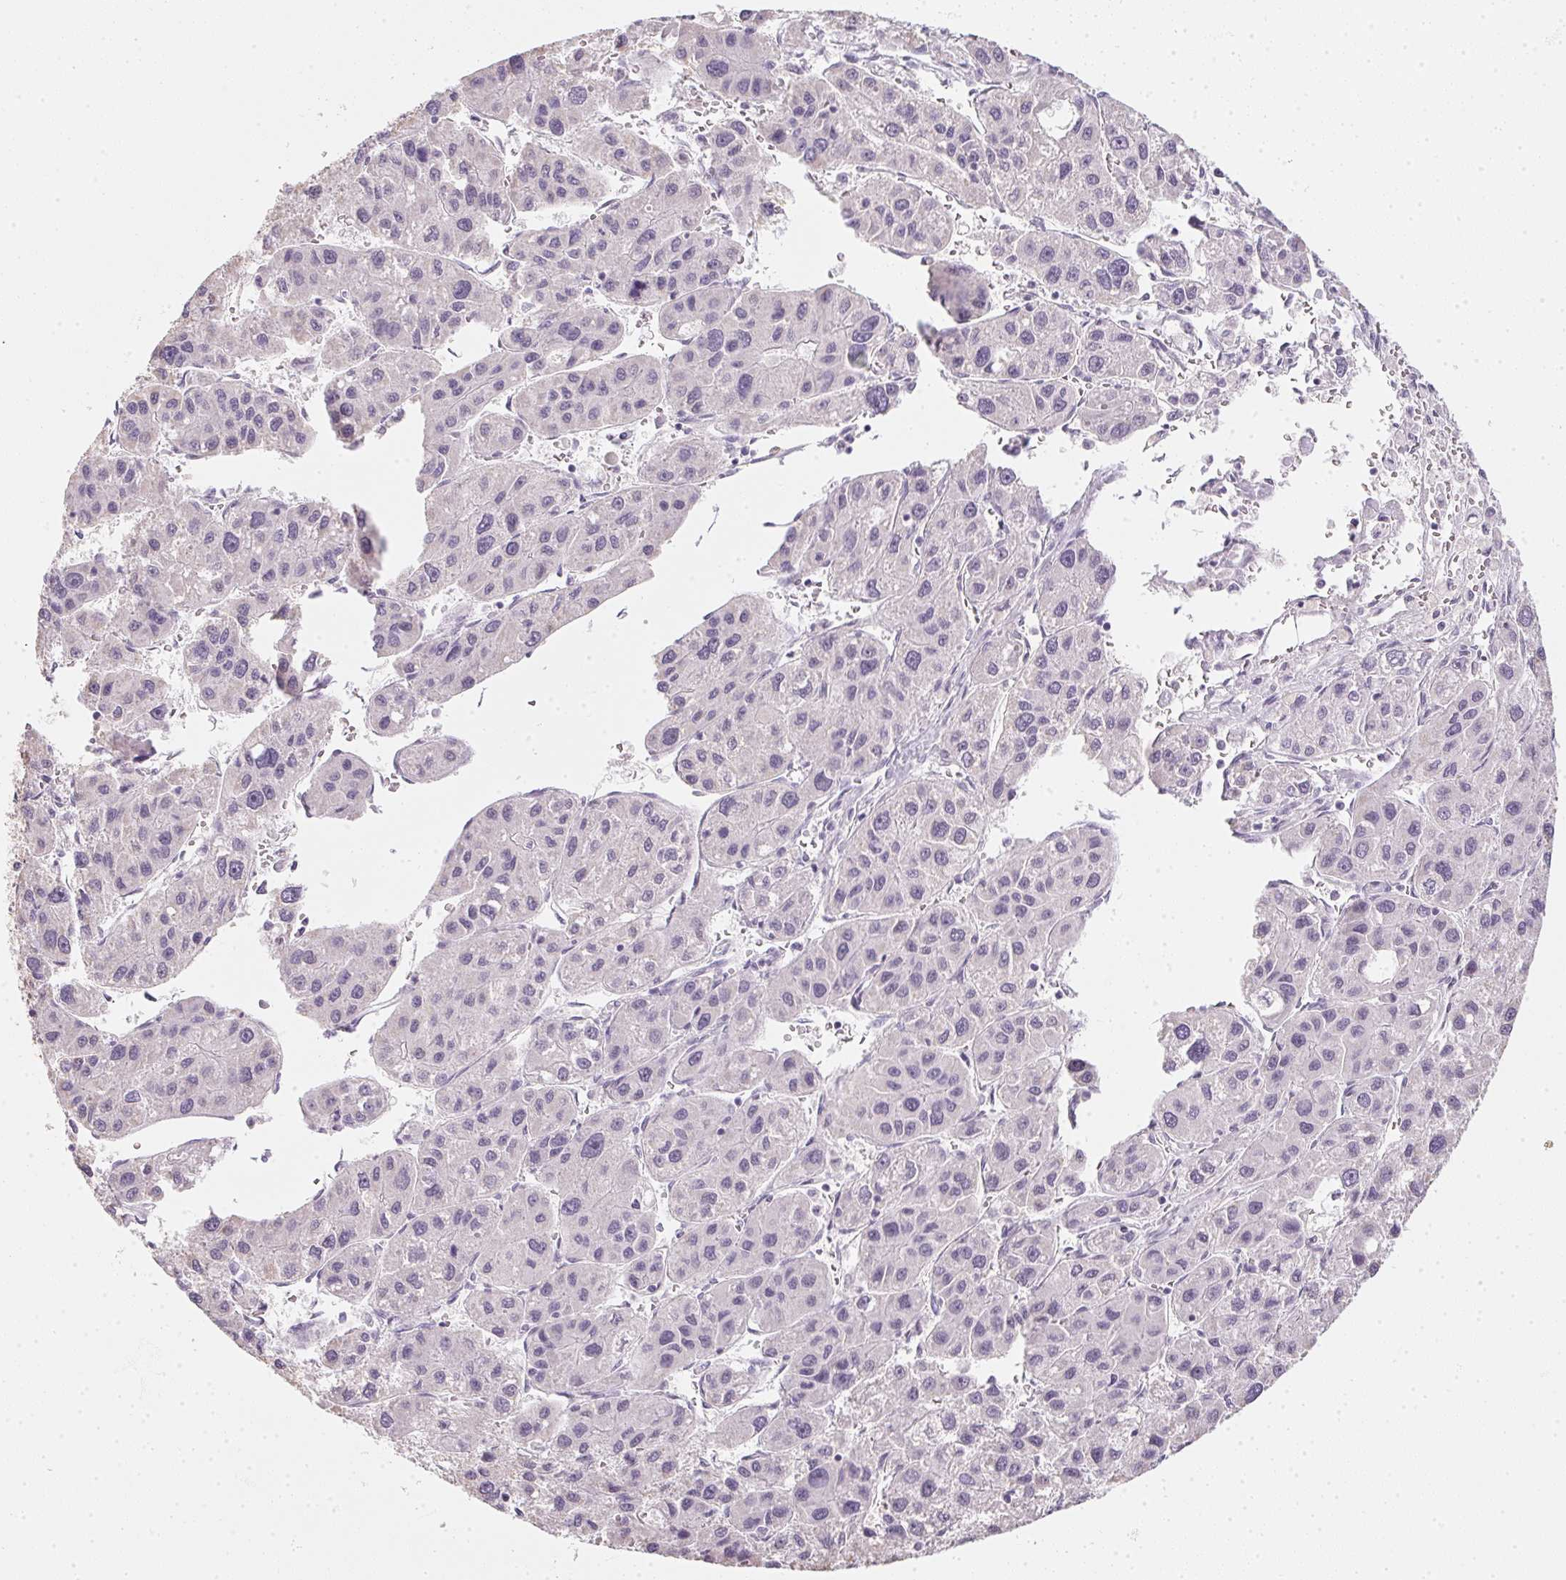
{"staining": {"intensity": "negative", "quantity": "none", "location": "none"}, "tissue": "liver cancer", "cell_type": "Tumor cells", "image_type": "cancer", "snomed": [{"axis": "morphology", "description": "Carcinoma, Hepatocellular, NOS"}, {"axis": "topography", "description": "Liver"}], "caption": "Immunohistochemistry photomicrograph of human liver cancer (hepatocellular carcinoma) stained for a protein (brown), which exhibits no expression in tumor cells.", "gene": "TMEM72", "patient": {"sex": "male", "age": 73}}